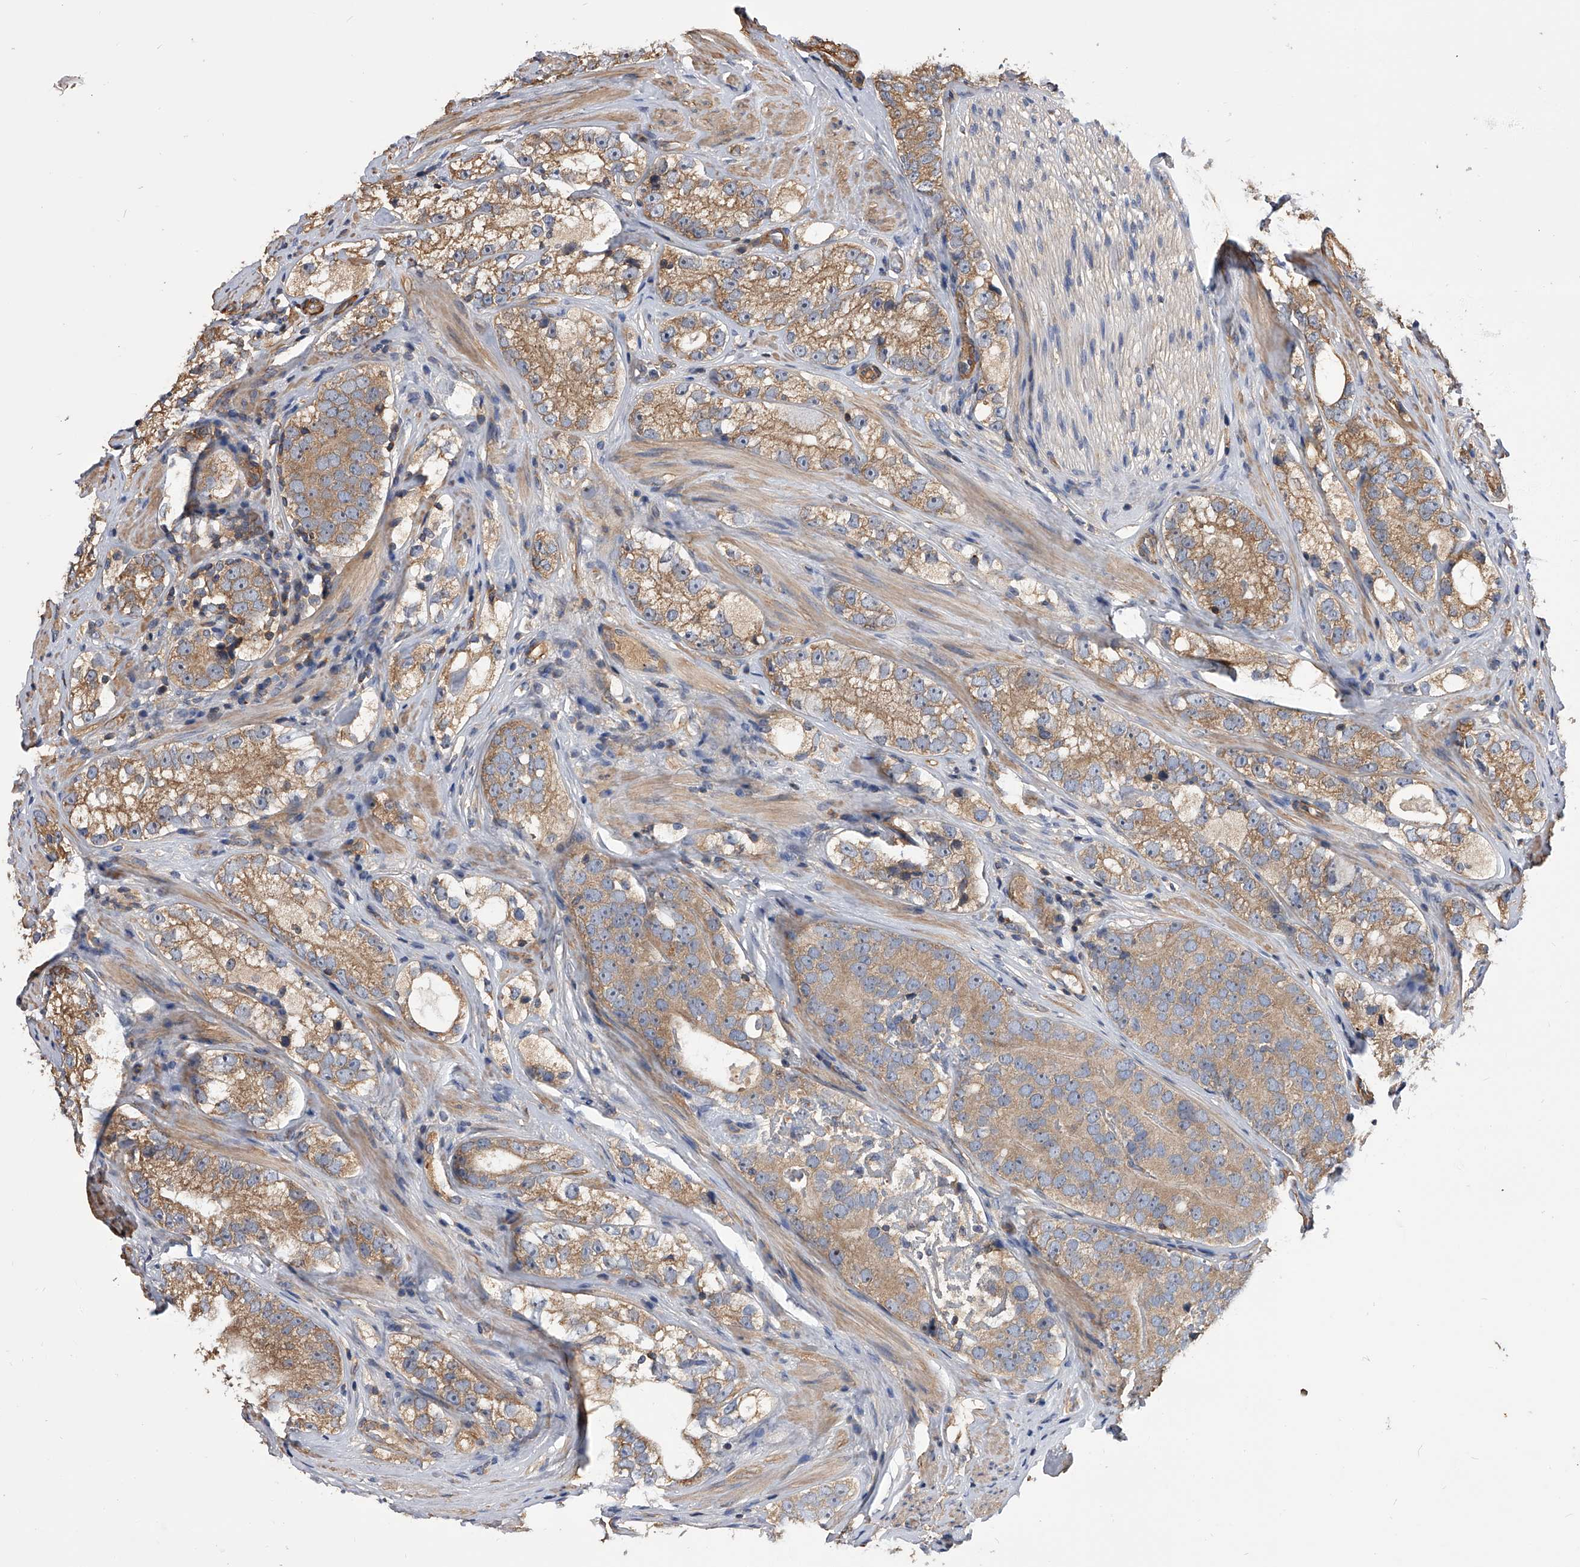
{"staining": {"intensity": "moderate", "quantity": ">75%", "location": "cytoplasmic/membranous"}, "tissue": "prostate cancer", "cell_type": "Tumor cells", "image_type": "cancer", "snomed": [{"axis": "morphology", "description": "Adenocarcinoma, High grade"}, {"axis": "topography", "description": "Prostate"}], "caption": "Prostate high-grade adenocarcinoma stained with DAB (3,3'-diaminobenzidine) immunohistochemistry (IHC) reveals medium levels of moderate cytoplasmic/membranous positivity in about >75% of tumor cells.", "gene": "CUL7", "patient": {"sex": "male", "age": 56}}